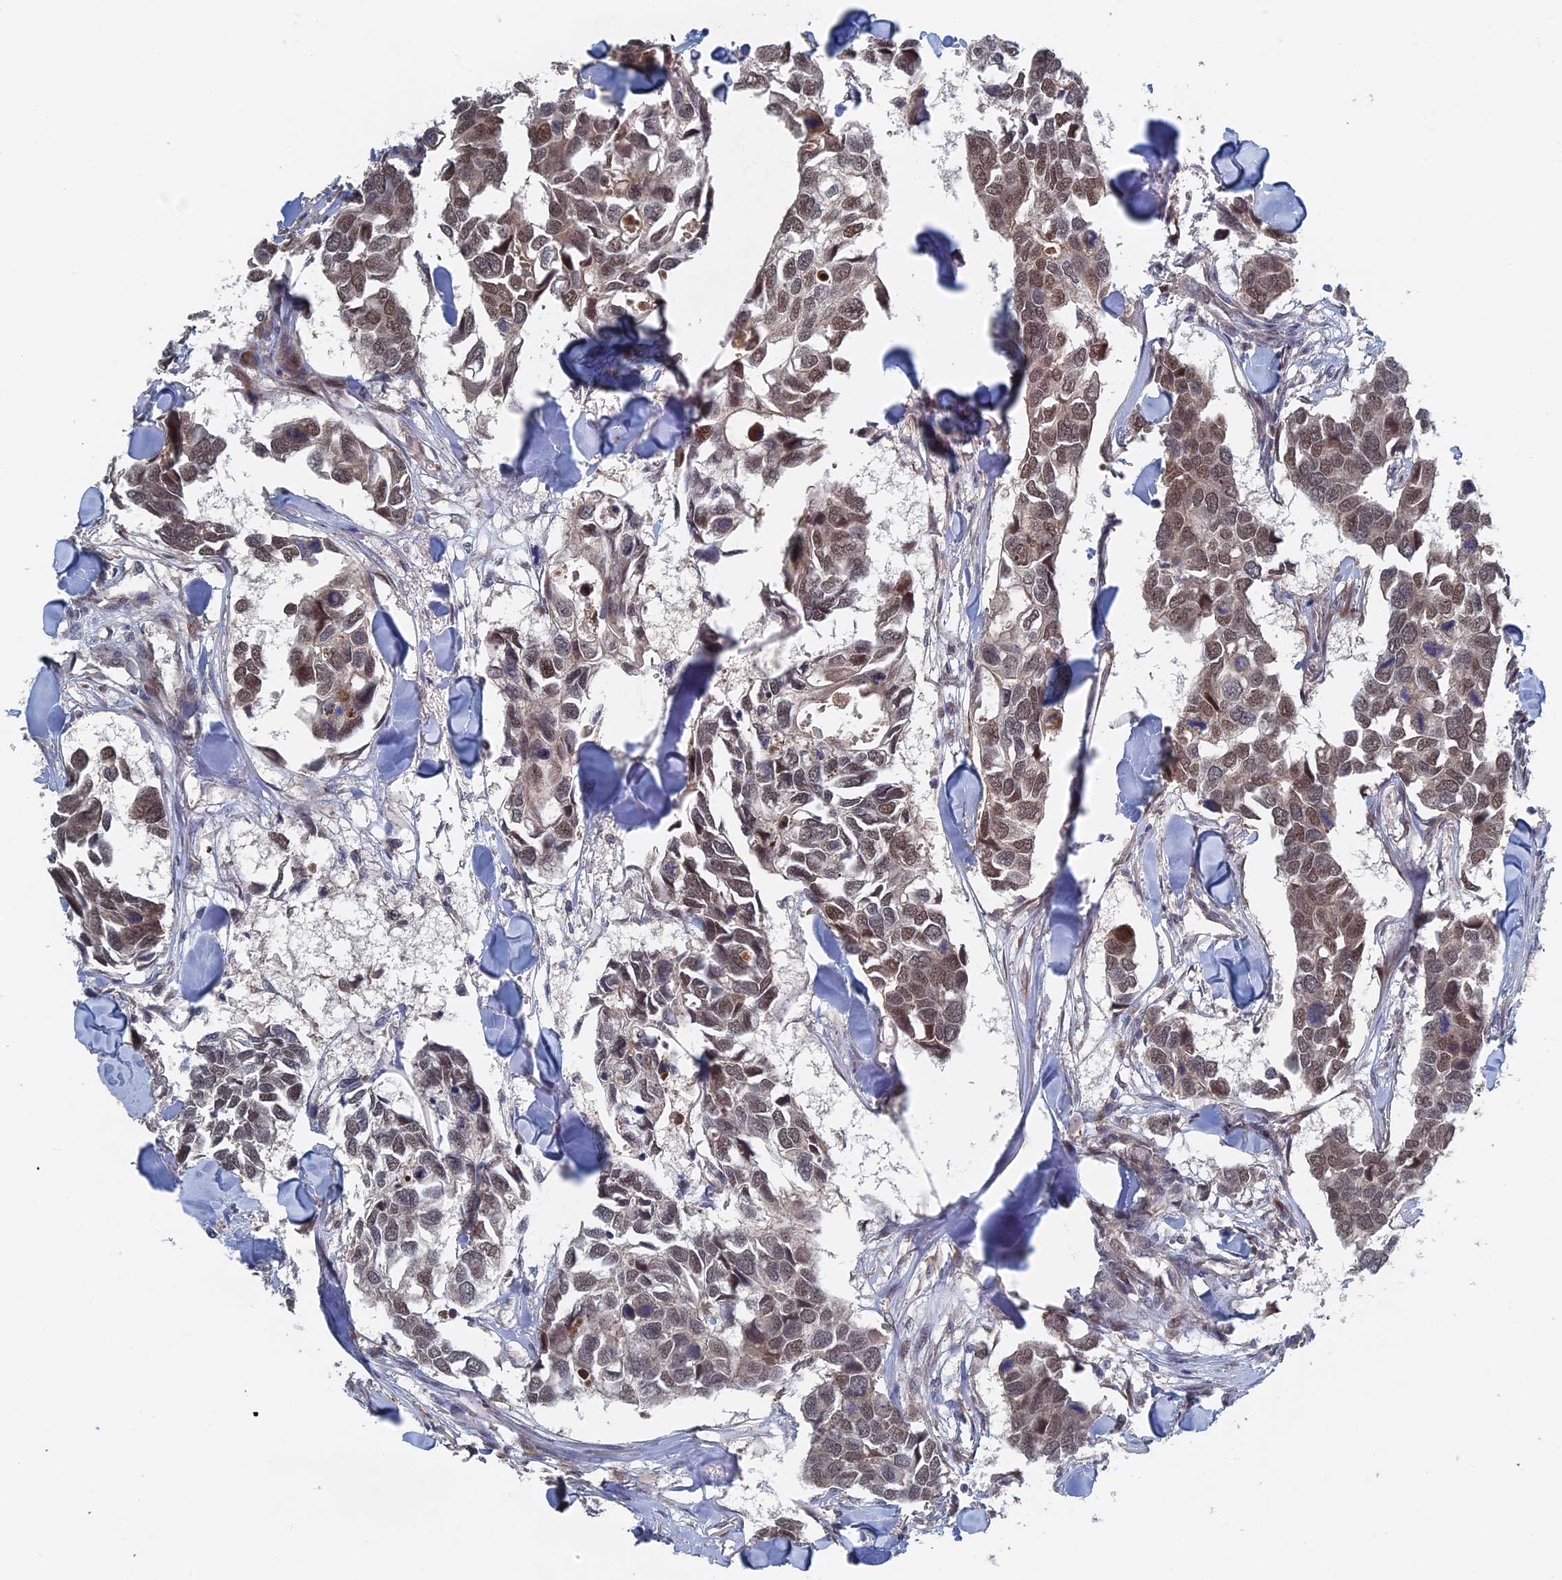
{"staining": {"intensity": "weak", "quantity": "25%-75%", "location": "nuclear"}, "tissue": "breast cancer", "cell_type": "Tumor cells", "image_type": "cancer", "snomed": [{"axis": "morphology", "description": "Duct carcinoma"}, {"axis": "topography", "description": "Breast"}], "caption": "A brown stain labels weak nuclear staining of a protein in human breast cancer (infiltrating ductal carcinoma) tumor cells. The staining was performed using DAB to visualize the protein expression in brown, while the nuclei were stained in blue with hematoxylin (Magnification: 20x).", "gene": "ELOVL6", "patient": {"sex": "female", "age": 83}}